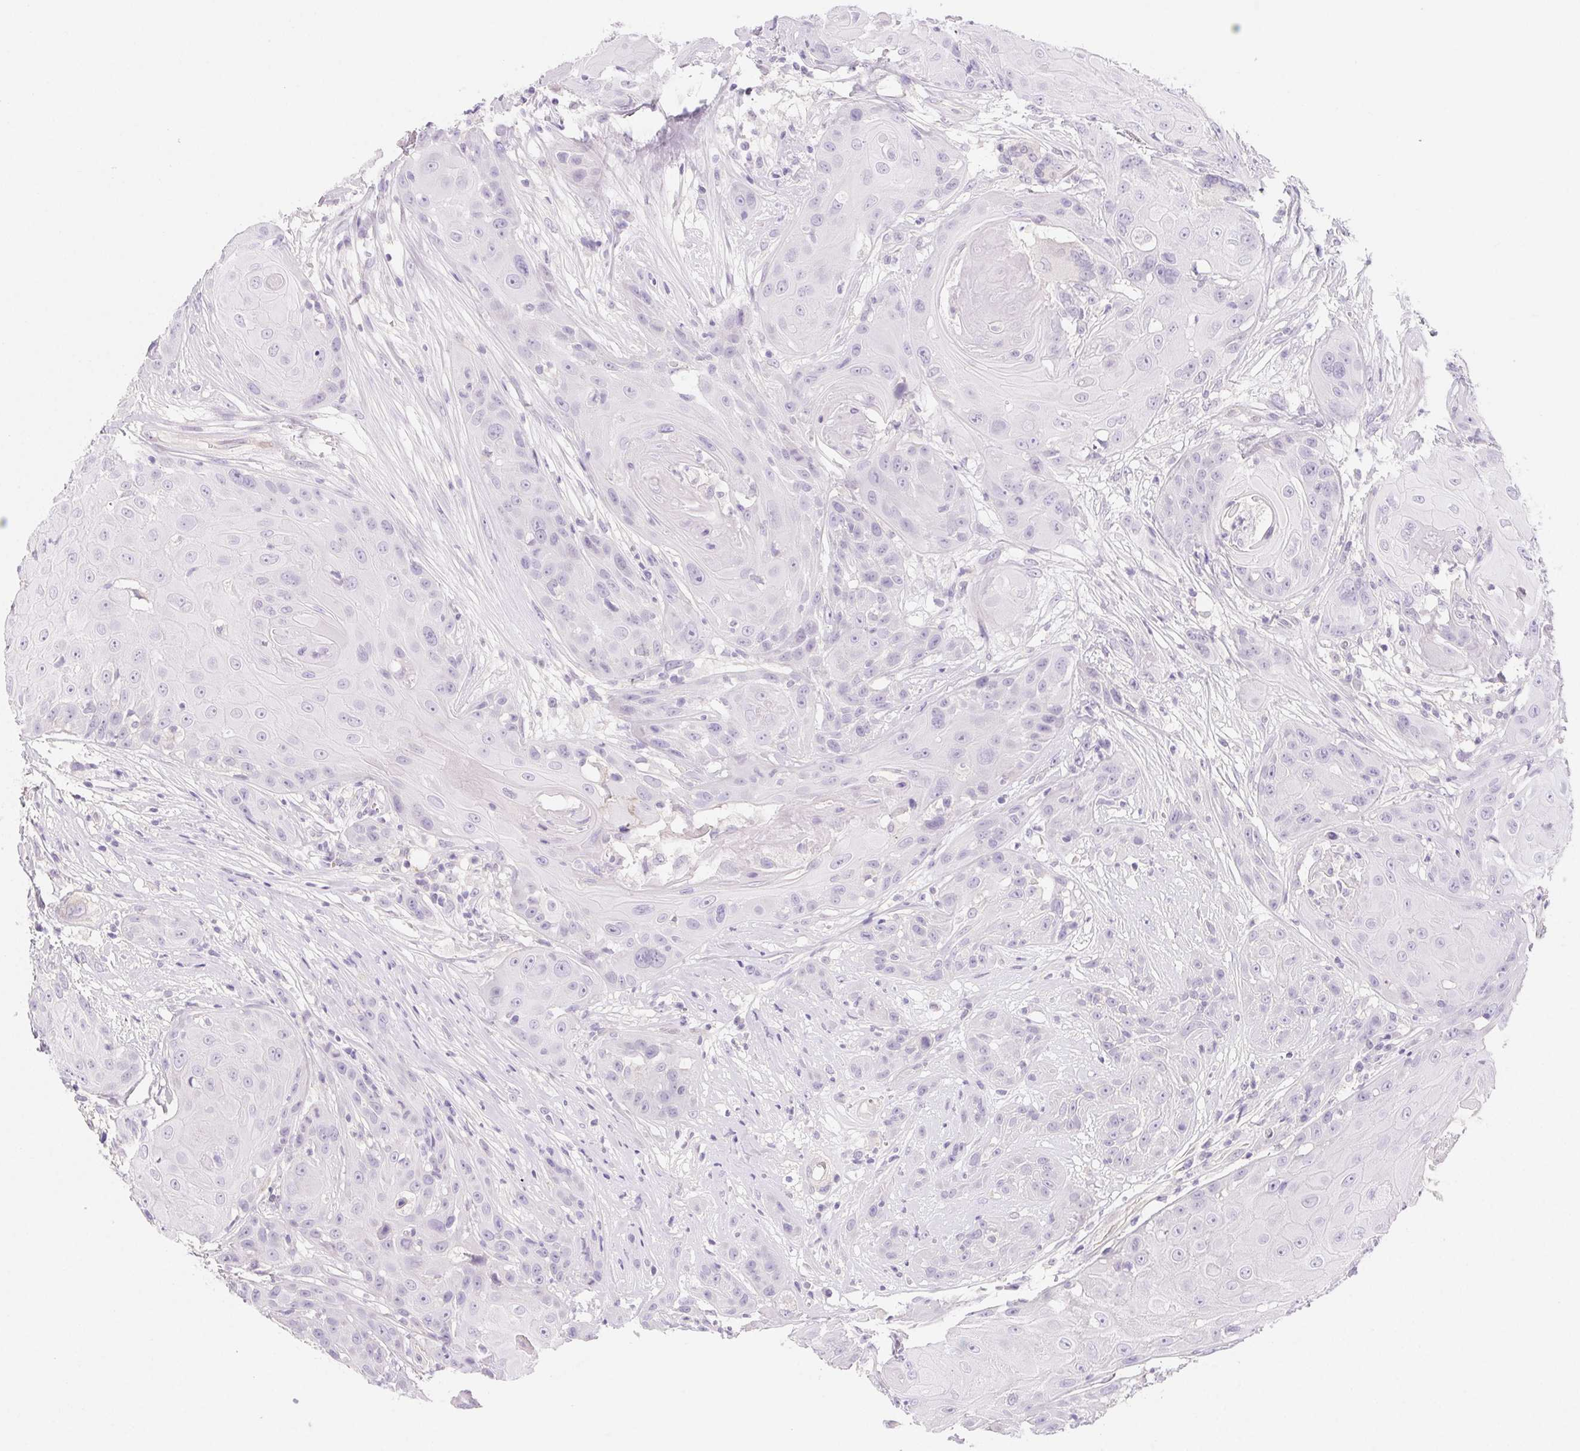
{"staining": {"intensity": "negative", "quantity": "none", "location": "none"}, "tissue": "head and neck cancer", "cell_type": "Tumor cells", "image_type": "cancer", "snomed": [{"axis": "morphology", "description": "Squamous cell carcinoma, NOS"}, {"axis": "topography", "description": "Skin"}, {"axis": "topography", "description": "Head-Neck"}], "caption": "This micrograph is of squamous cell carcinoma (head and neck) stained with immunohistochemistry (IHC) to label a protein in brown with the nuclei are counter-stained blue. There is no positivity in tumor cells. (Immunohistochemistry, brightfield microscopy, high magnification).", "gene": "CTNND2", "patient": {"sex": "male", "age": 80}}